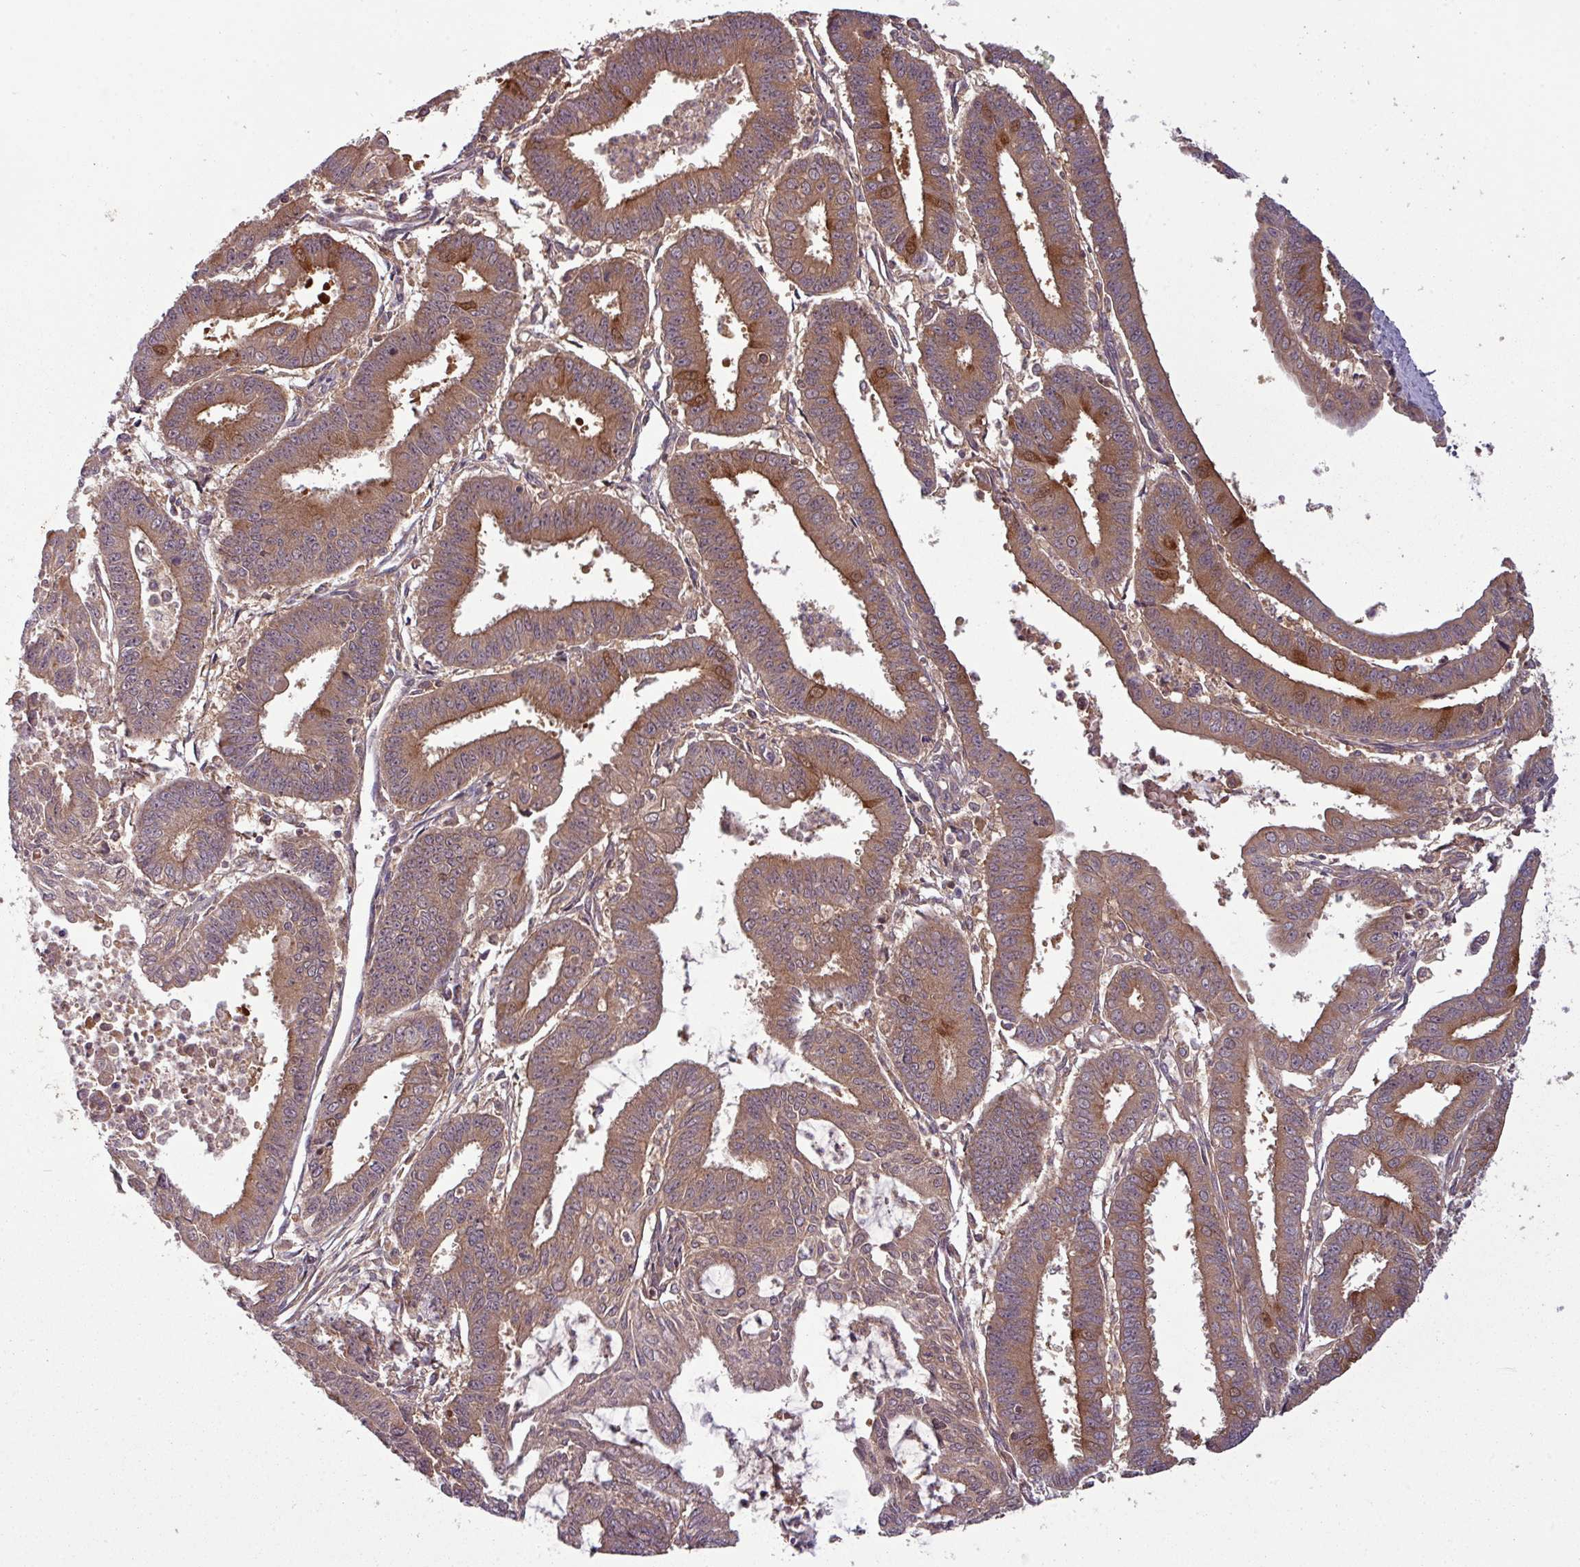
{"staining": {"intensity": "moderate", "quantity": "25%-75%", "location": "cytoplasmic/membranous,nuclear"}, "tissue": "endometrial cancer", "cell_type": "Tumor cells", "image_type": "cancer", "snomed": [{"axis": "morphology", "description": "Adenocarcinoma, NOS"}, {"axis": "topography", "description": "Endometrium"}], "caption": "Moderate cytoplasmic/membranous and nuclear positivity for a protein is appreciated in approximately 25%-75% of tumor cells of endometrial adenocarcinoma using immunohistochemistry.", "gene": "GSKIP", "patient": {"sex": "female", "age": 73}}